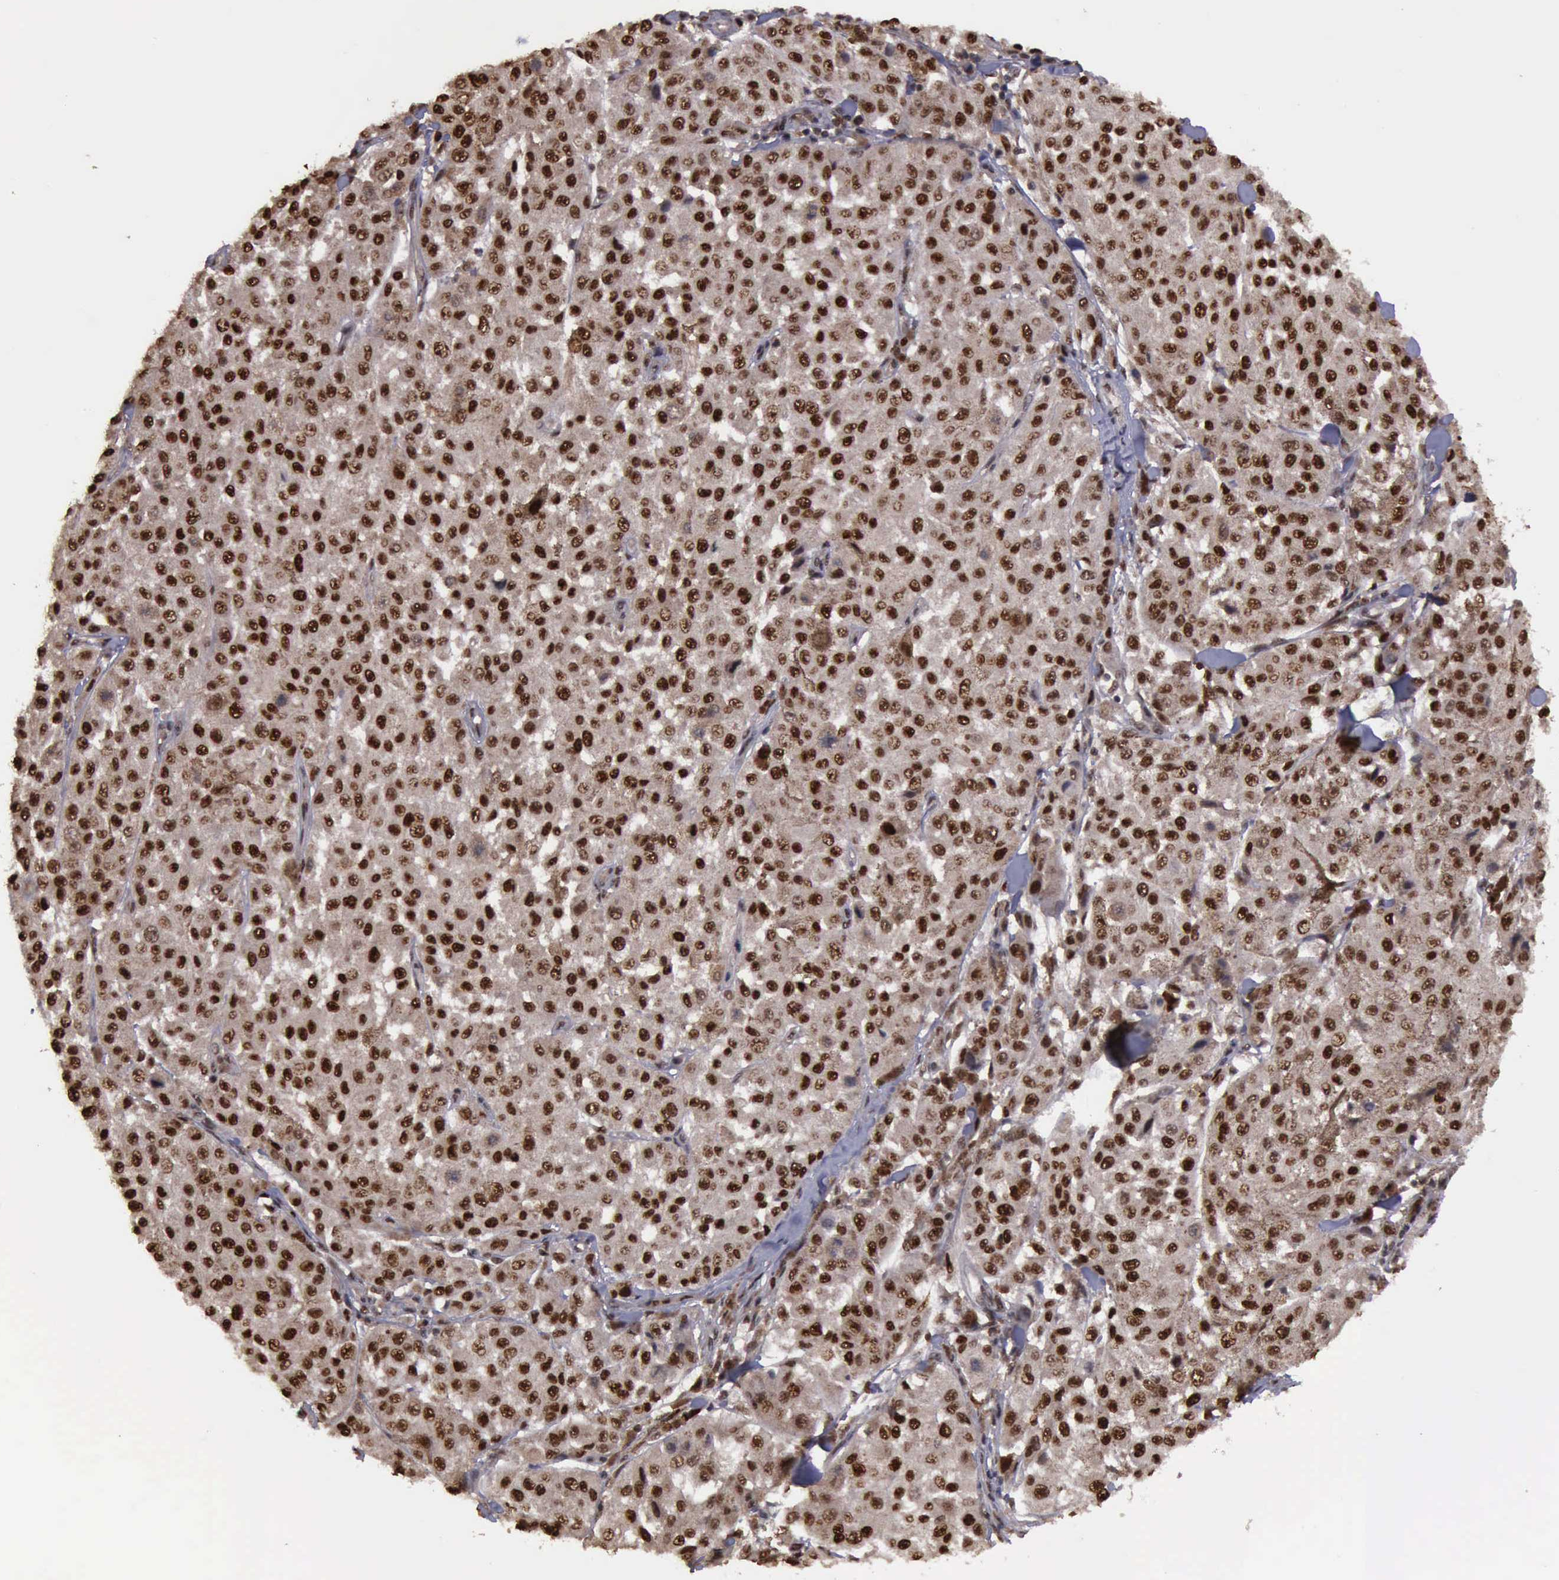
{"staining": {"intensity": "strong", "quantity": ">75%", "location": "cytoplasmic/membranous,nuclear"}, "tissue": "melanoma", "cell_type": "Tumor cells", "image_type": "cancer", "snomed": [{"axis": "morphology", "description": "Malignant melanoma, NOS"}, {"axis": "topography", "description": "Skin"}], "caption": "Protein expression by immunohistochemistry (IHC) exhibits strong cytoplasmic/membranous and nuclear staining in about >75% of tumor cells in malignant melanoma.", "gene": "TRMT2A", "patient": {"sex": "female", "age": 64}}